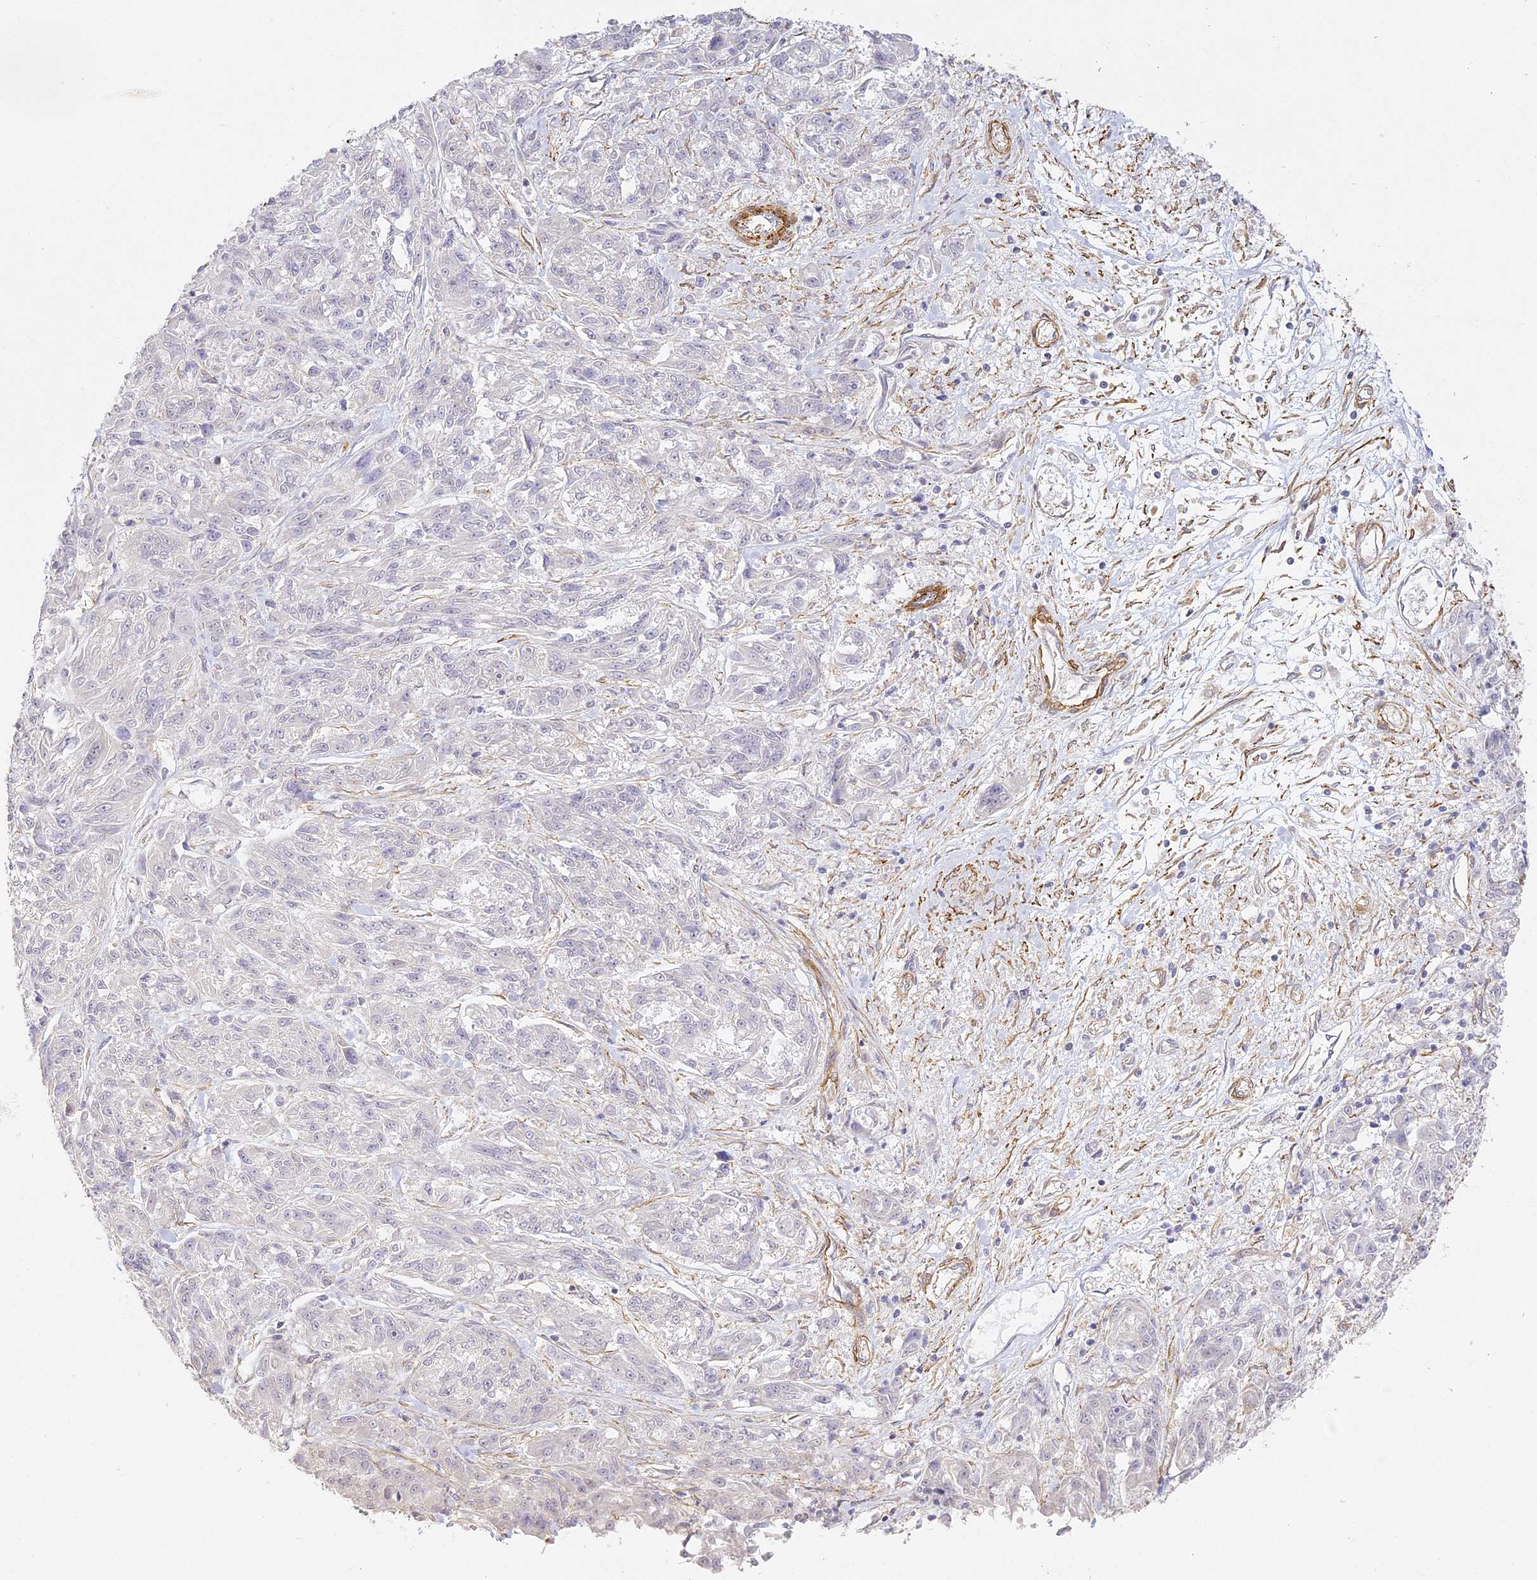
{"staining": {"intensity": "negative", "quantity": "none", "location": "none"}, "tissue": "melanoma", "cell_type": "Tumor cells", "image_type": "cancer", "snomed": [{"axis": "morphology", "description": "Malignant melanoma, NOS"}, {"axis": "topography", "description": "Skin"}], "caption": "Tumor cells are negative for protein expression in human melanoma.", "gene": "MED28", "patient": {"sex": "male", "age": 53}}